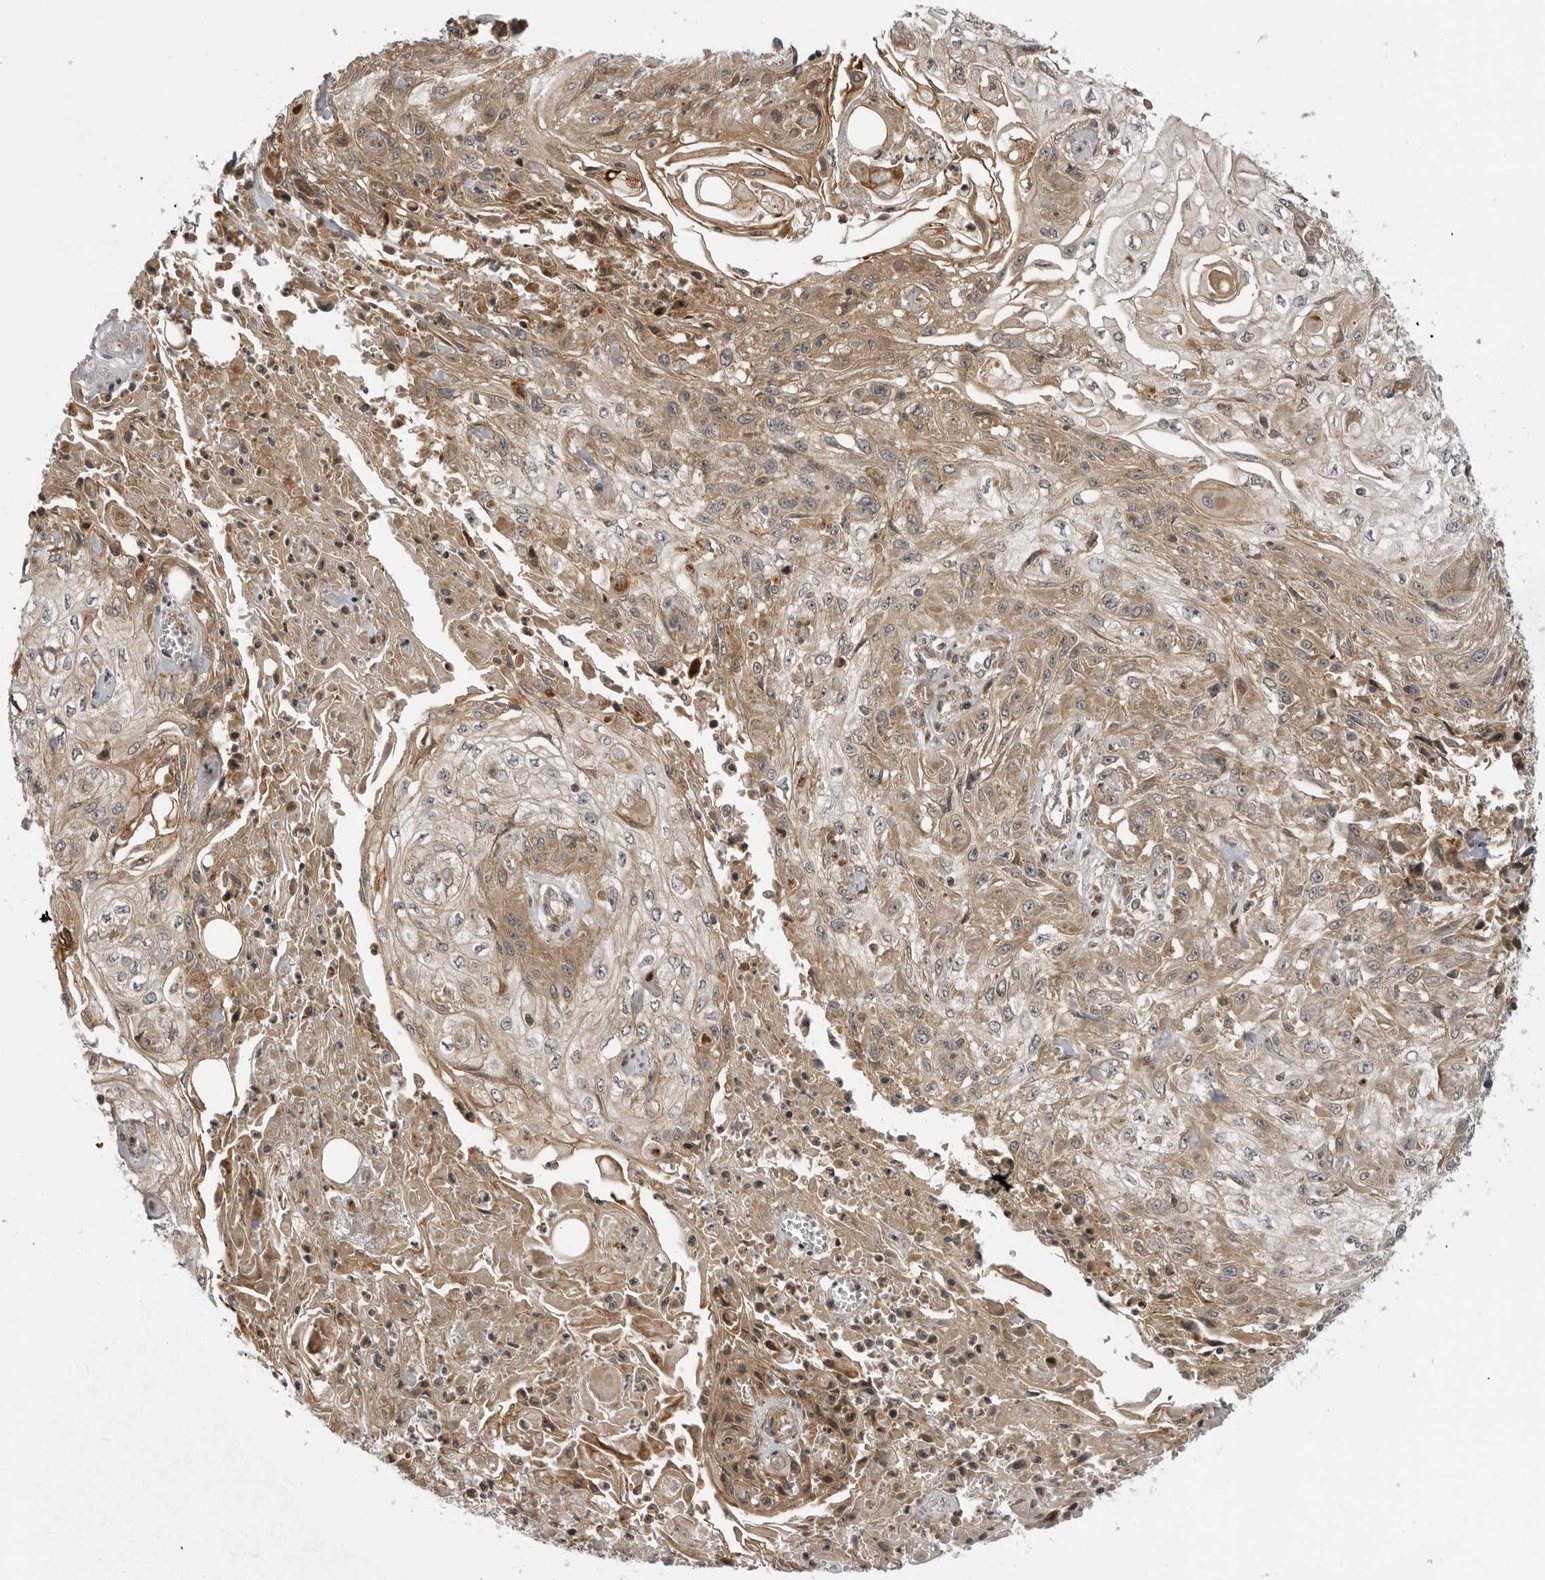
{"staining": {"intensity": "weak", "quantity": ">75%", "location": "cytoplasmic/membranous"}, "tissue": "skin cancer", "cell_type": "Tumor cells", "image_type": "cancer", "snomed": [{"axis": "morphology", "description": "Squamous cell carcinoma, NOS"}, {"axis": "morphology", "description": "Squamous cell carcinoma, metastatic, NOS"}, {"axis": "topography", "description": "Skin"}, {"axis": "topography", "description": "Lymph node"}], "caption": "A brown stain labels weak cytoplasmic/membranous expression of a protein in skin cancer tumor cells. Nuclei are stained in blue.", "gene": "LRRC45", "patient": {"sex": "male", "age": 75}}